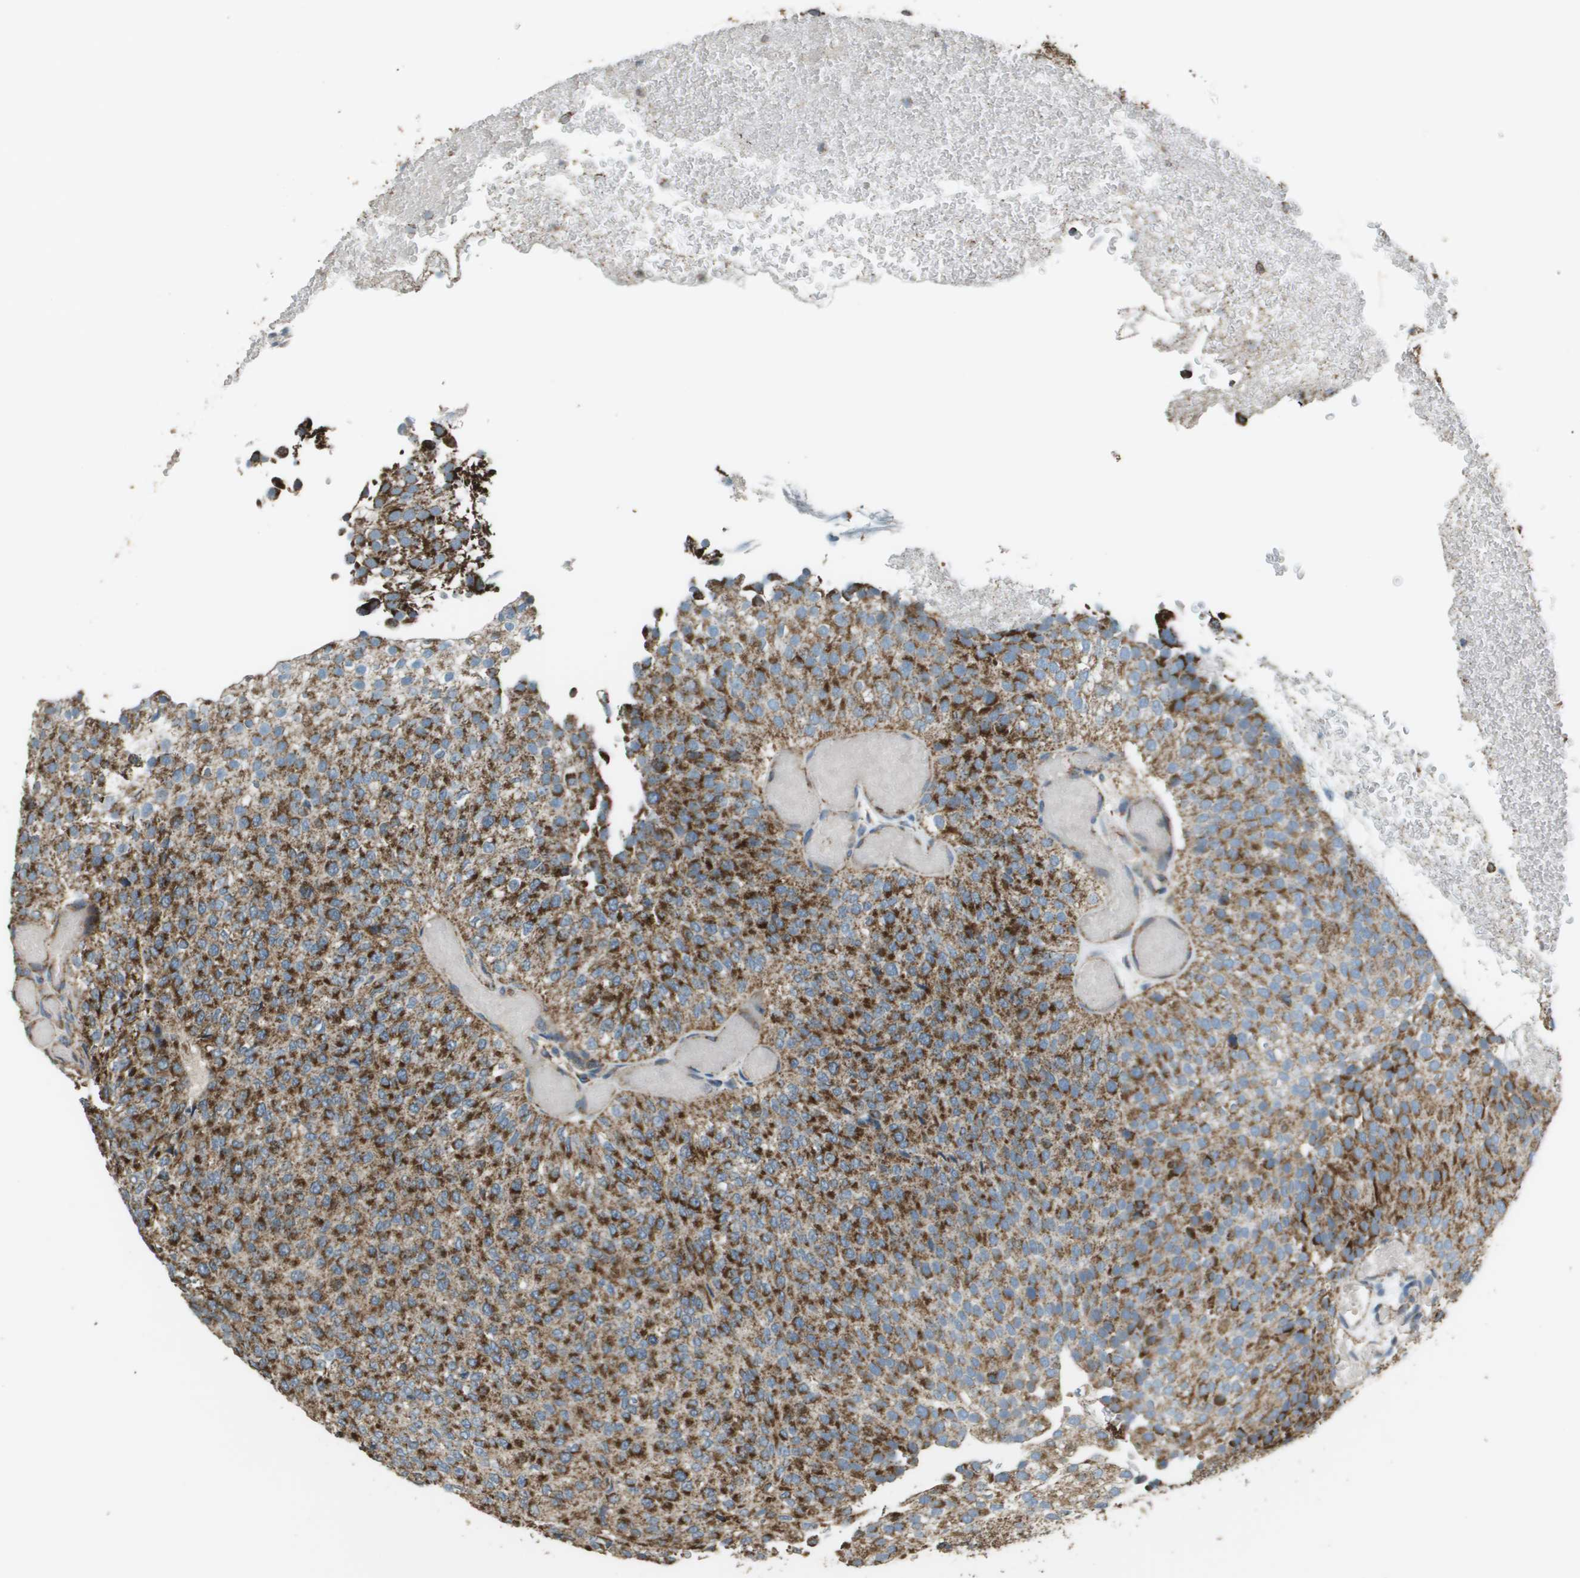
{"staining": {"intensity": "strong", "quantity": ">75%", "location": "cytoplasmic/membranous"}, "tissue": "urothelial cancer", "cell_type": "Tumor cells", "image_type": "cancer", "snomed": [{"axis": "morphology", "description": "Urothelial carcinoma, Low grade"}, {"axis": "topography", "description": "Urinary bladder"}], "caption": "Urothelial carcinoma (low-grade) stained with a brown dye demonstrates strong cytoplasmic/membranous positive staining in about >75% of tumor cells.", "gene": "FH", "patient": {"sex": "male", "age": 78}}